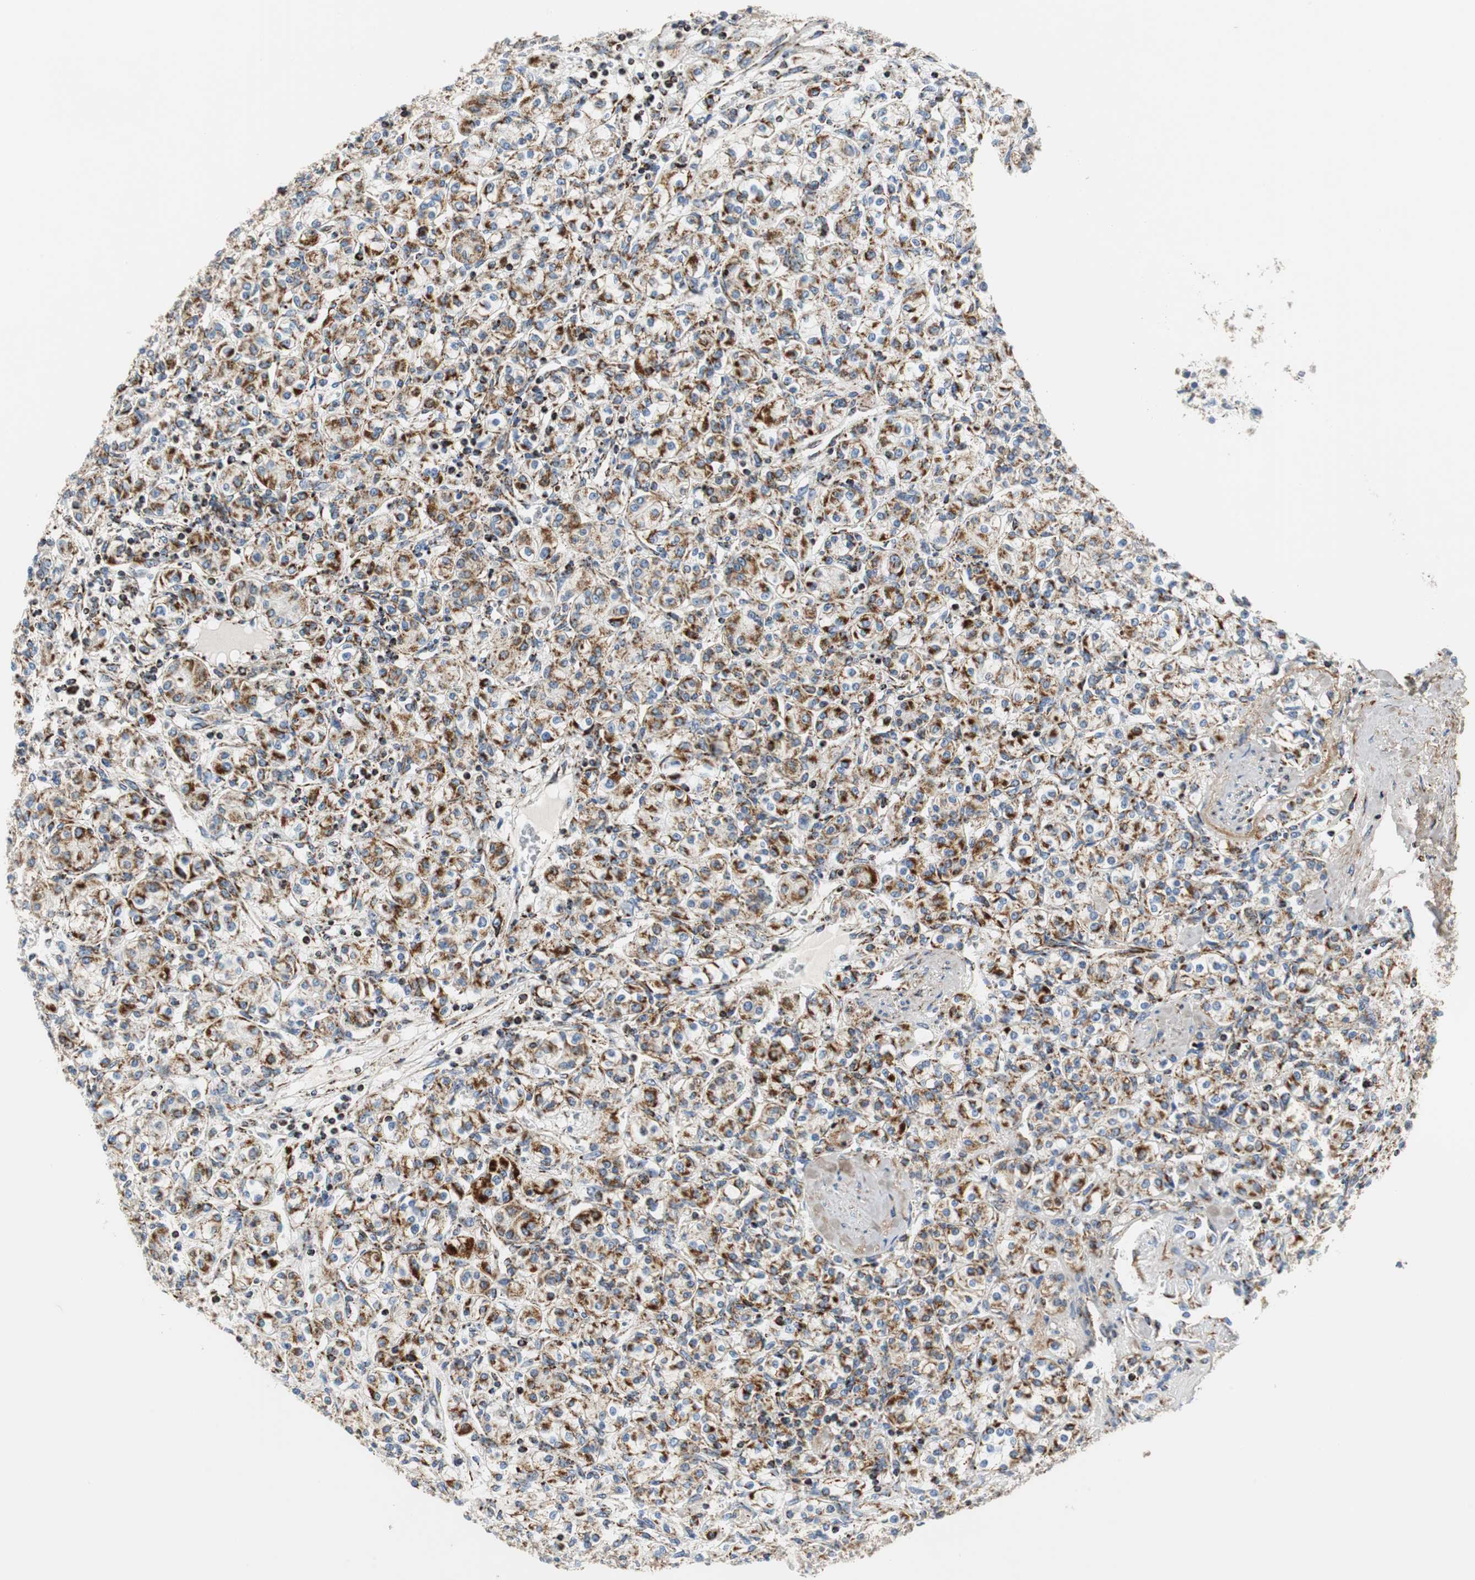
{"staining": {"intensity": "strong", "quantity": "25%-75%", "location": "cytoplasmic/membranous"}, "tissue": "renal cancer", "cell_type": "Tumor cells", "image_type": "cancer", "snomed": [{"axis": "morphology", "description": "Adenocarcinoma, NOS"}, {"axis": "topography", "description": "Kidney"}], "caption": "Adenocarcinoma (renal) was stained to show a protein in brown. There is high levels of strong cytoplasmic/membranous positivity in about 25%-75% of tumor cells.", "gene": "C1QTNF7", "patient": {"sex": "male", "age": 77}}